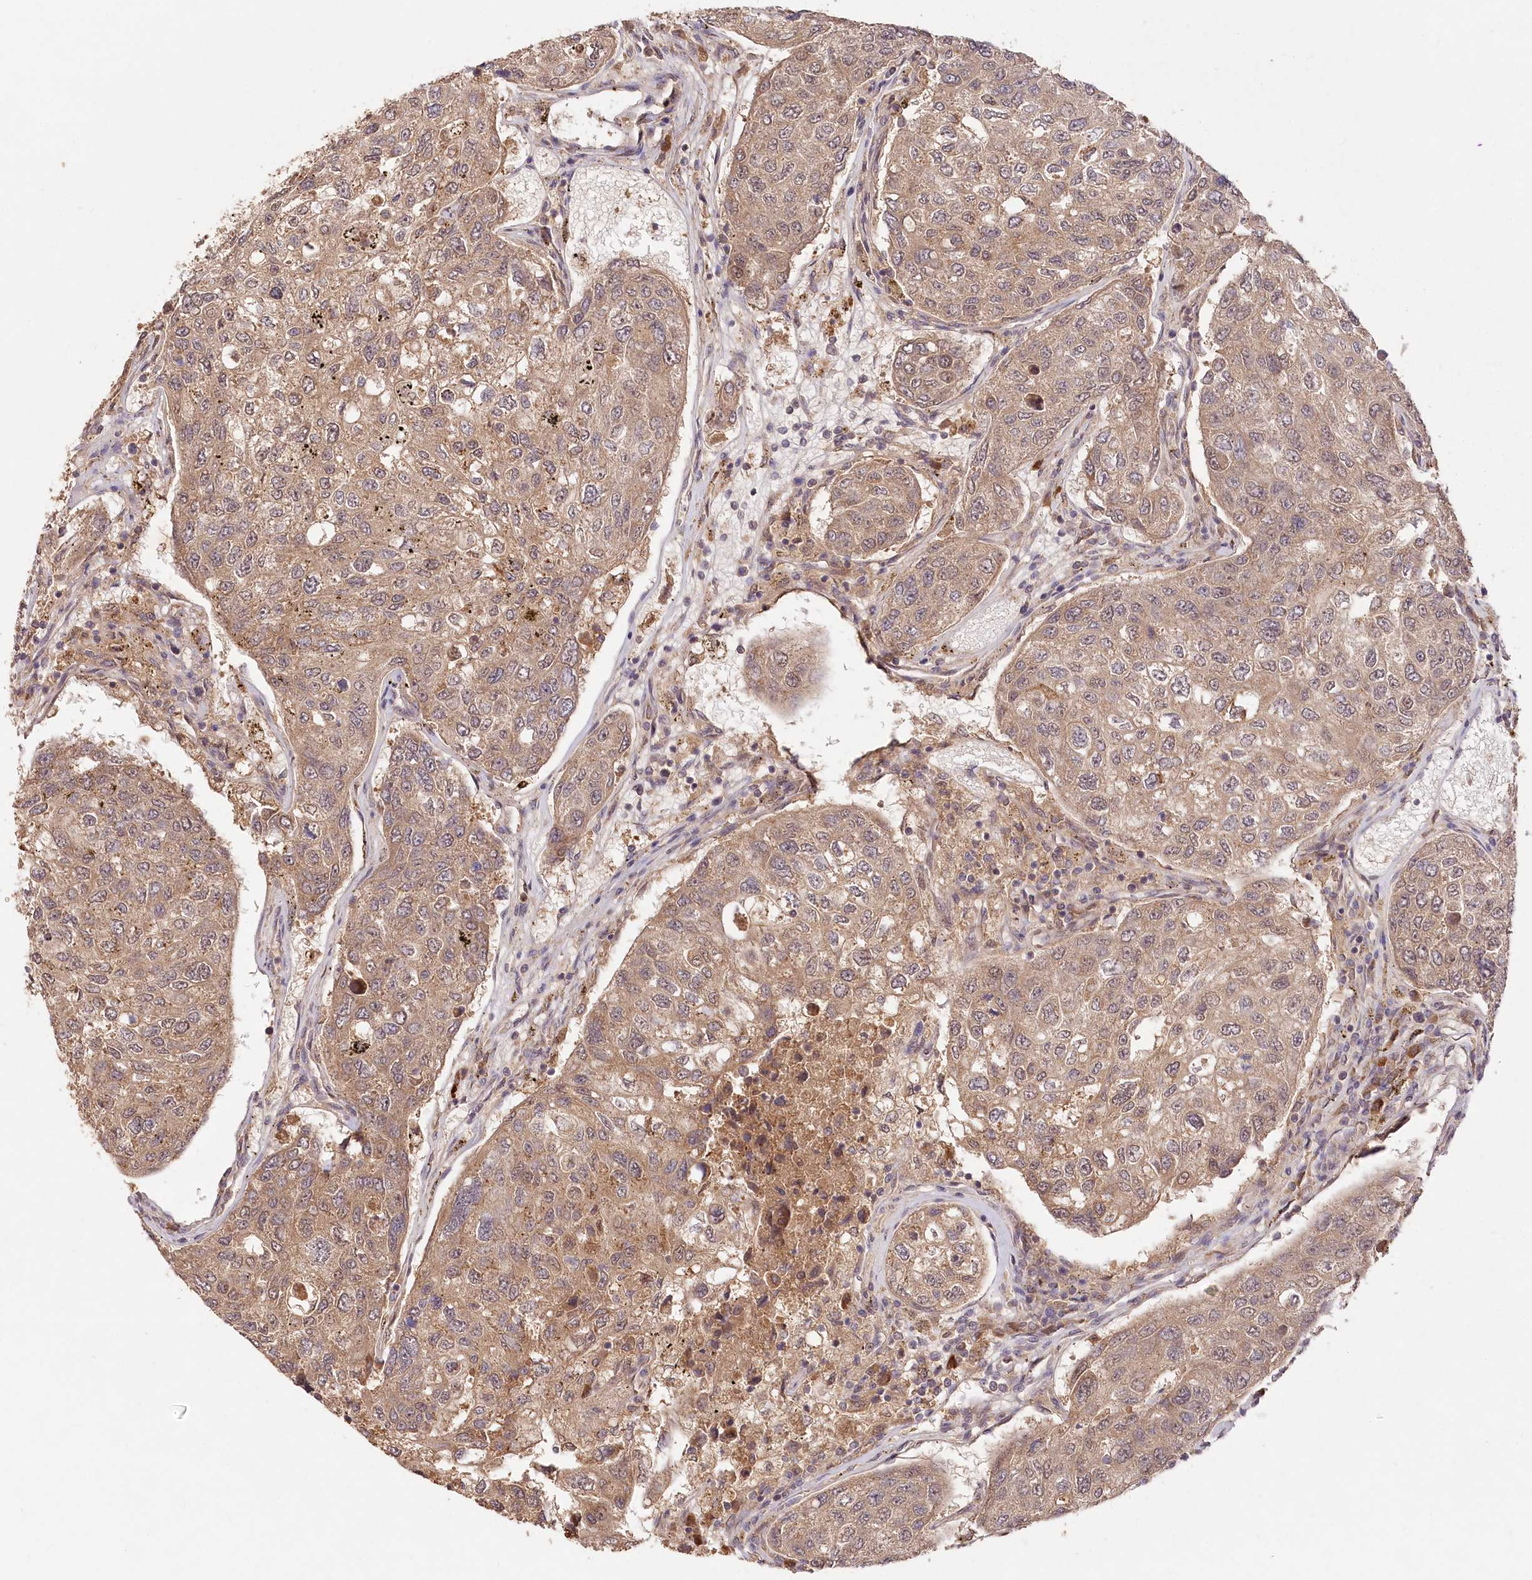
{"staining": {"intensity": "moderate", "quantity": ">75%", "location": "cytoplasmic/membranous"}, "tissue": "urothelial cancer", "cell_type": "Tumor cells", "image_type": "cancer", "snomed": [{"axis": "morphology", "description": "Urothelial carcinoma, High grade"}, {"axis": "topography", "description": "Lymph node"}, {"axis": "topography", "description": "Urinary bladder"}], "caption": "This image demonstrates immunohistochemistry staining of high-grade urothelial carcinoma, with medium moderate cytoplasmic/membranous staining in about >75% of tumor cells.", "gene": "IRAK1BP1", "patient": {"sex": "male", "age": 51}}